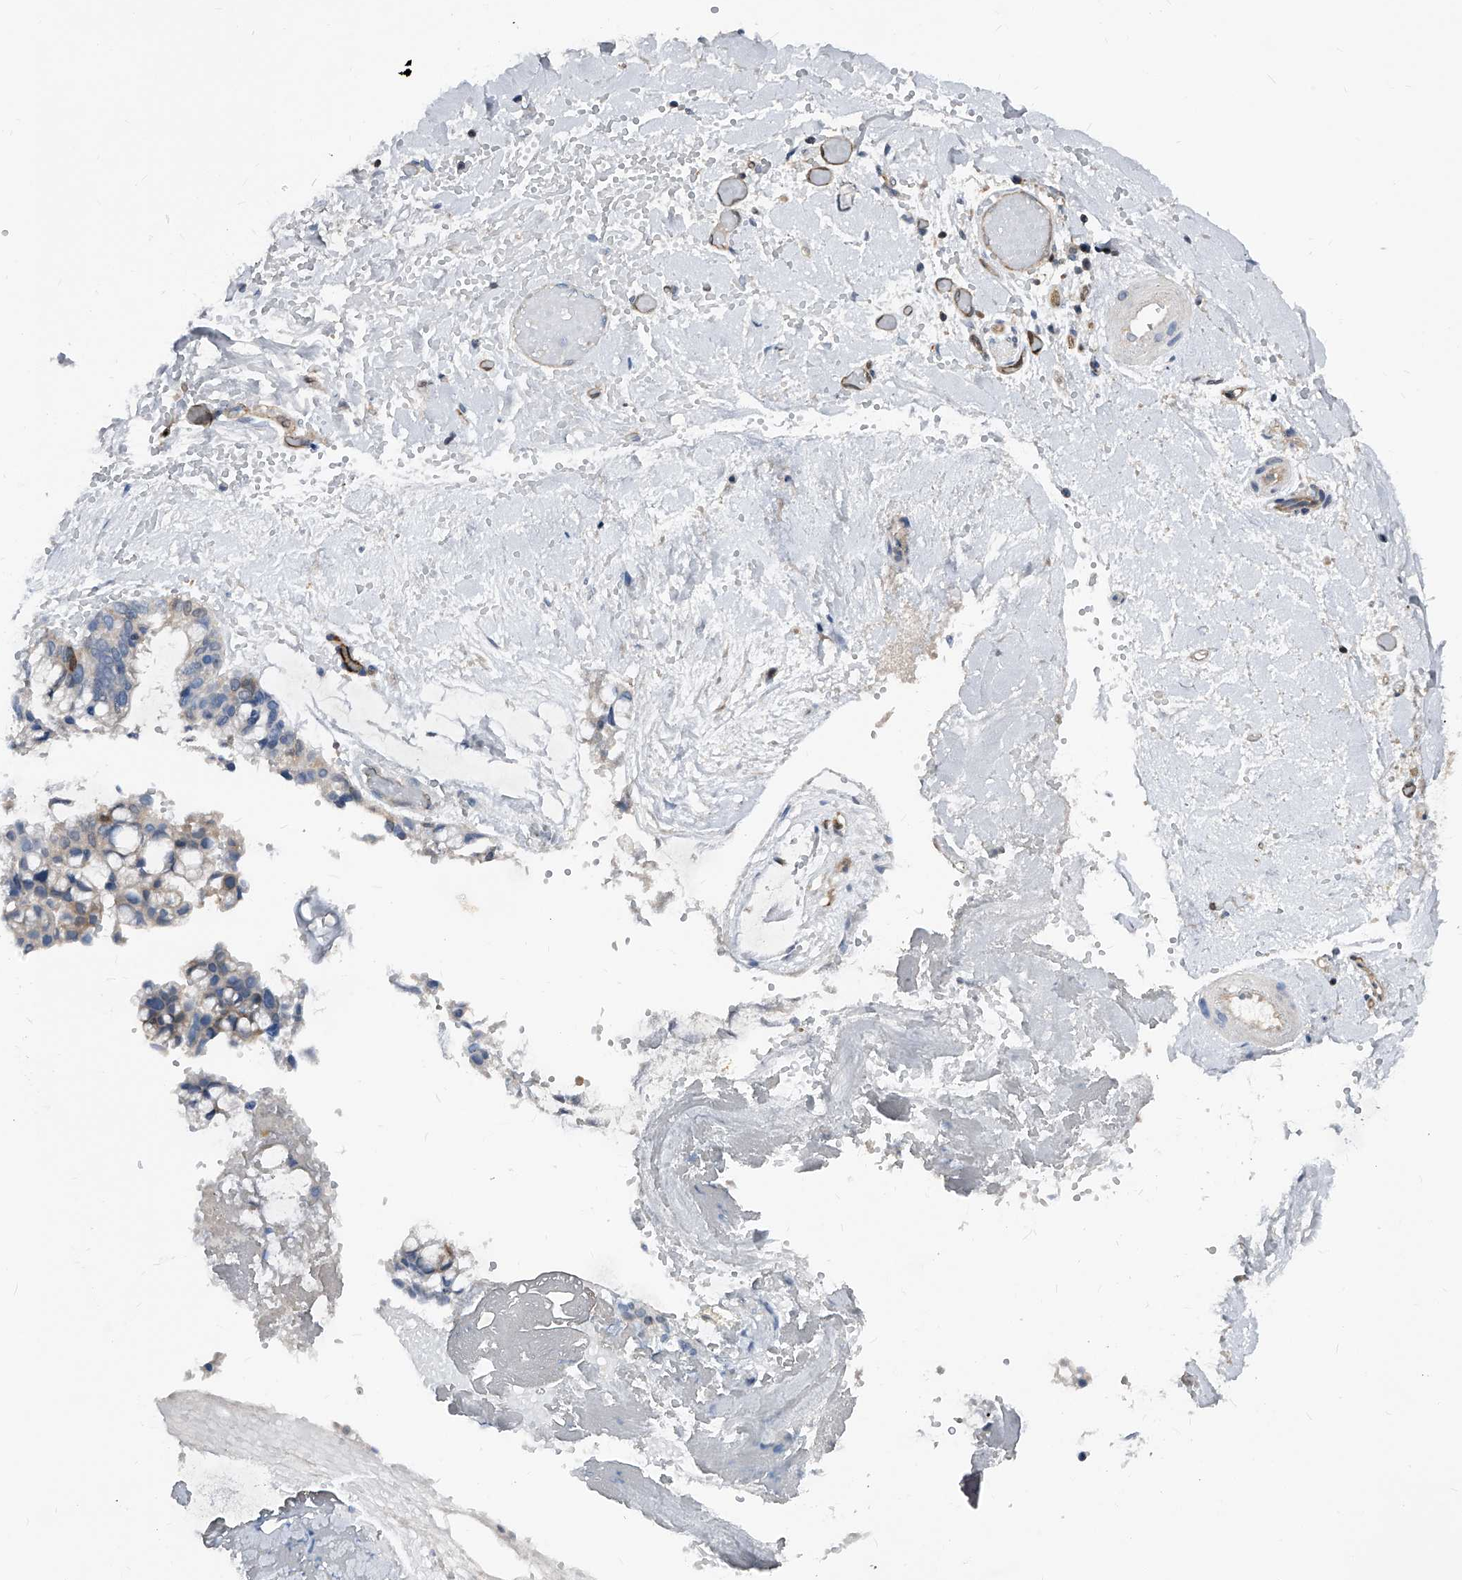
{"staining": {"intensity": "negative", "quantity": "none", "location": "none"}, "tissue": "ovarian cancer", "cell_type": "Tumor cells", "image_type": "cancer", "snomed": [{"axis": "morphology", "description": "Cystadenocarcinoma, mucinous, NOS"}, {"axis": "topography", "description": "Ovary"}], "caption": "The IHC image has no significant positivity in tumor cells of ovarian mucinous cystadenocarcinoma tissue.", "gene": "MAP2K6", "patient": {"sex": "female", "age": 39}}